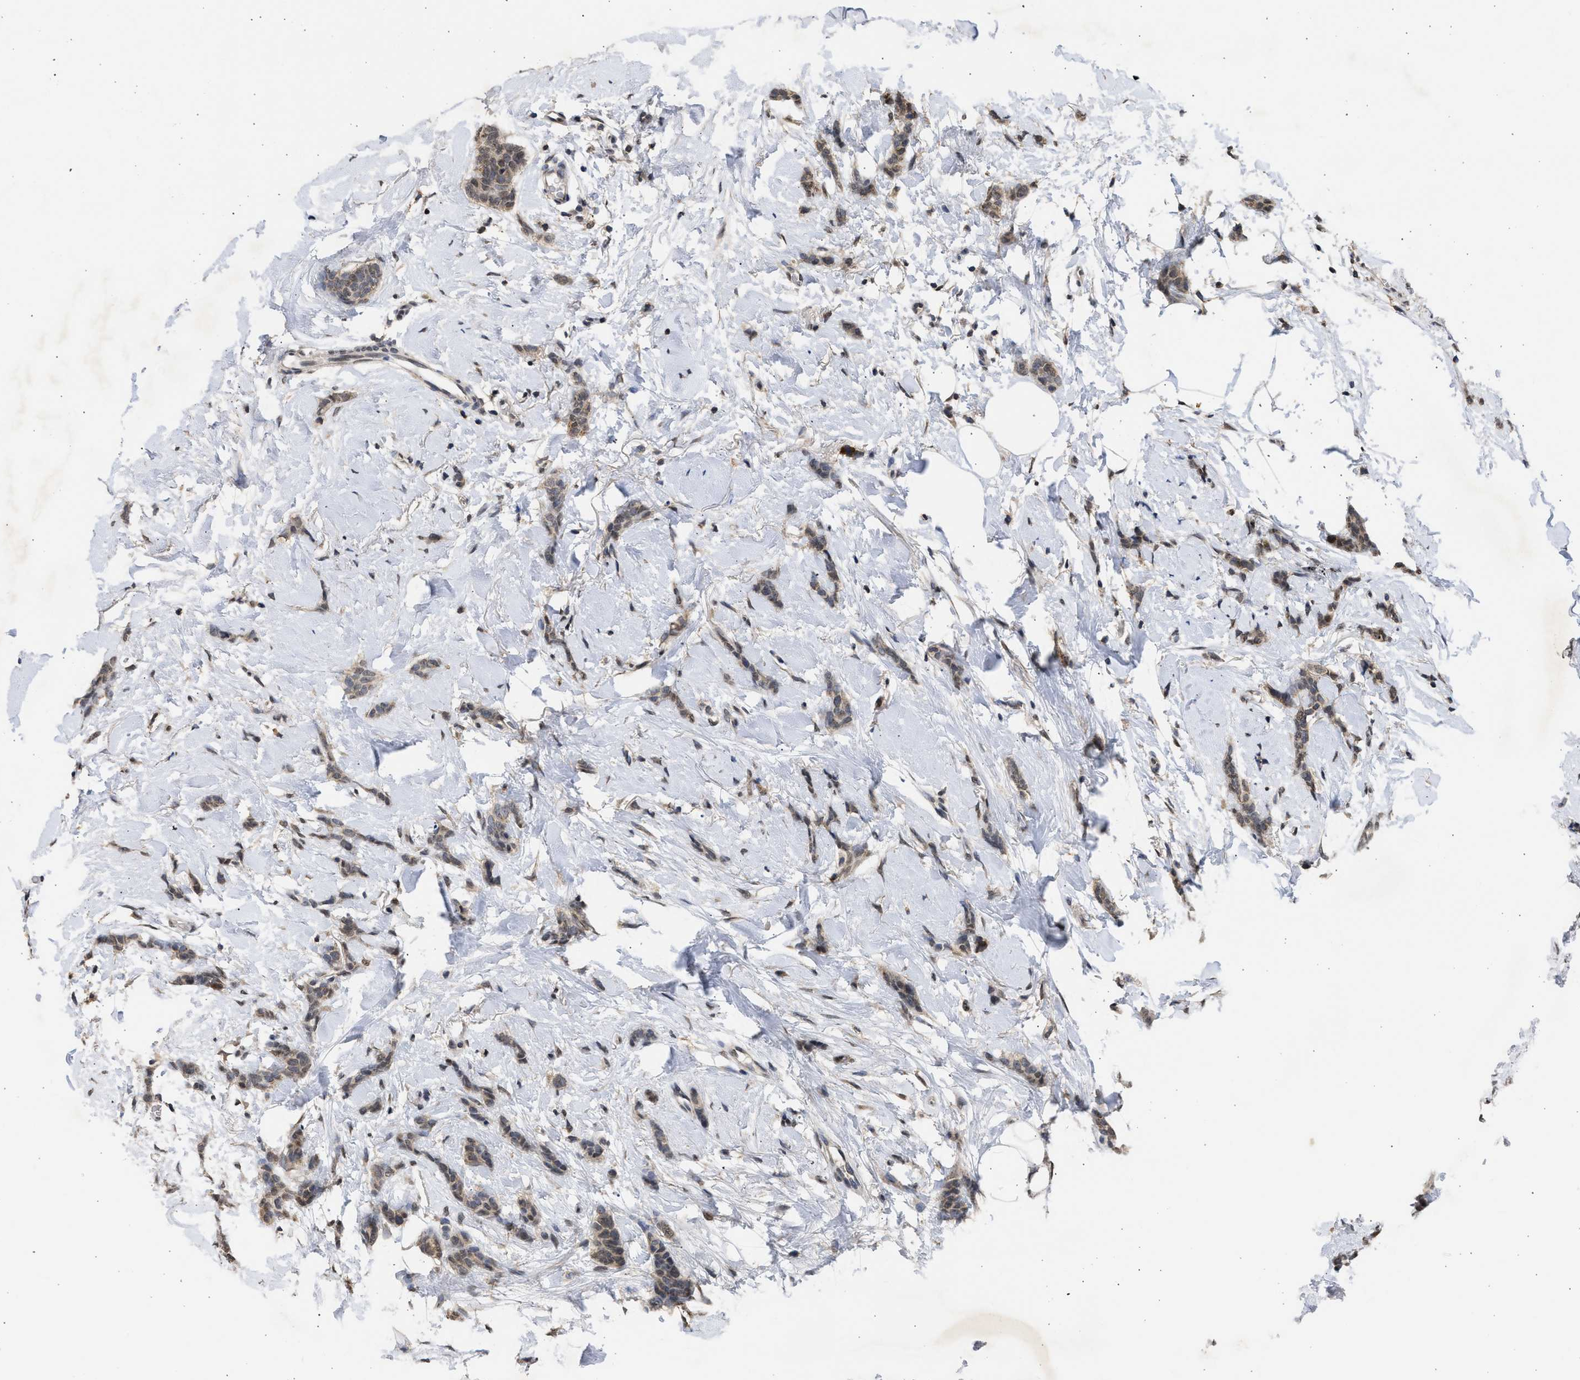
{"staining": {"intensity": "weak", "quantity": ">75%", "location": "cytoplasmic/membranous"}, "tissue": "breast cancer", "cell_type": "Tumor cells", "image_type": "cancer", "snomed": [{"axis": "morphology", "description": "Lobular carcinoma"}, {"axis": "topography", "description": "Skin"}, {"axis": "topography", "description": "Breast"}], "caption": "Breast lobular carcinoma was stained to show a protein in brown. There is low levels of weak cytoplasmic/membranous staining in about >75% of tumor cells.", "gene": "NUP35", "patient": {"sex": "female", "age": 46}}